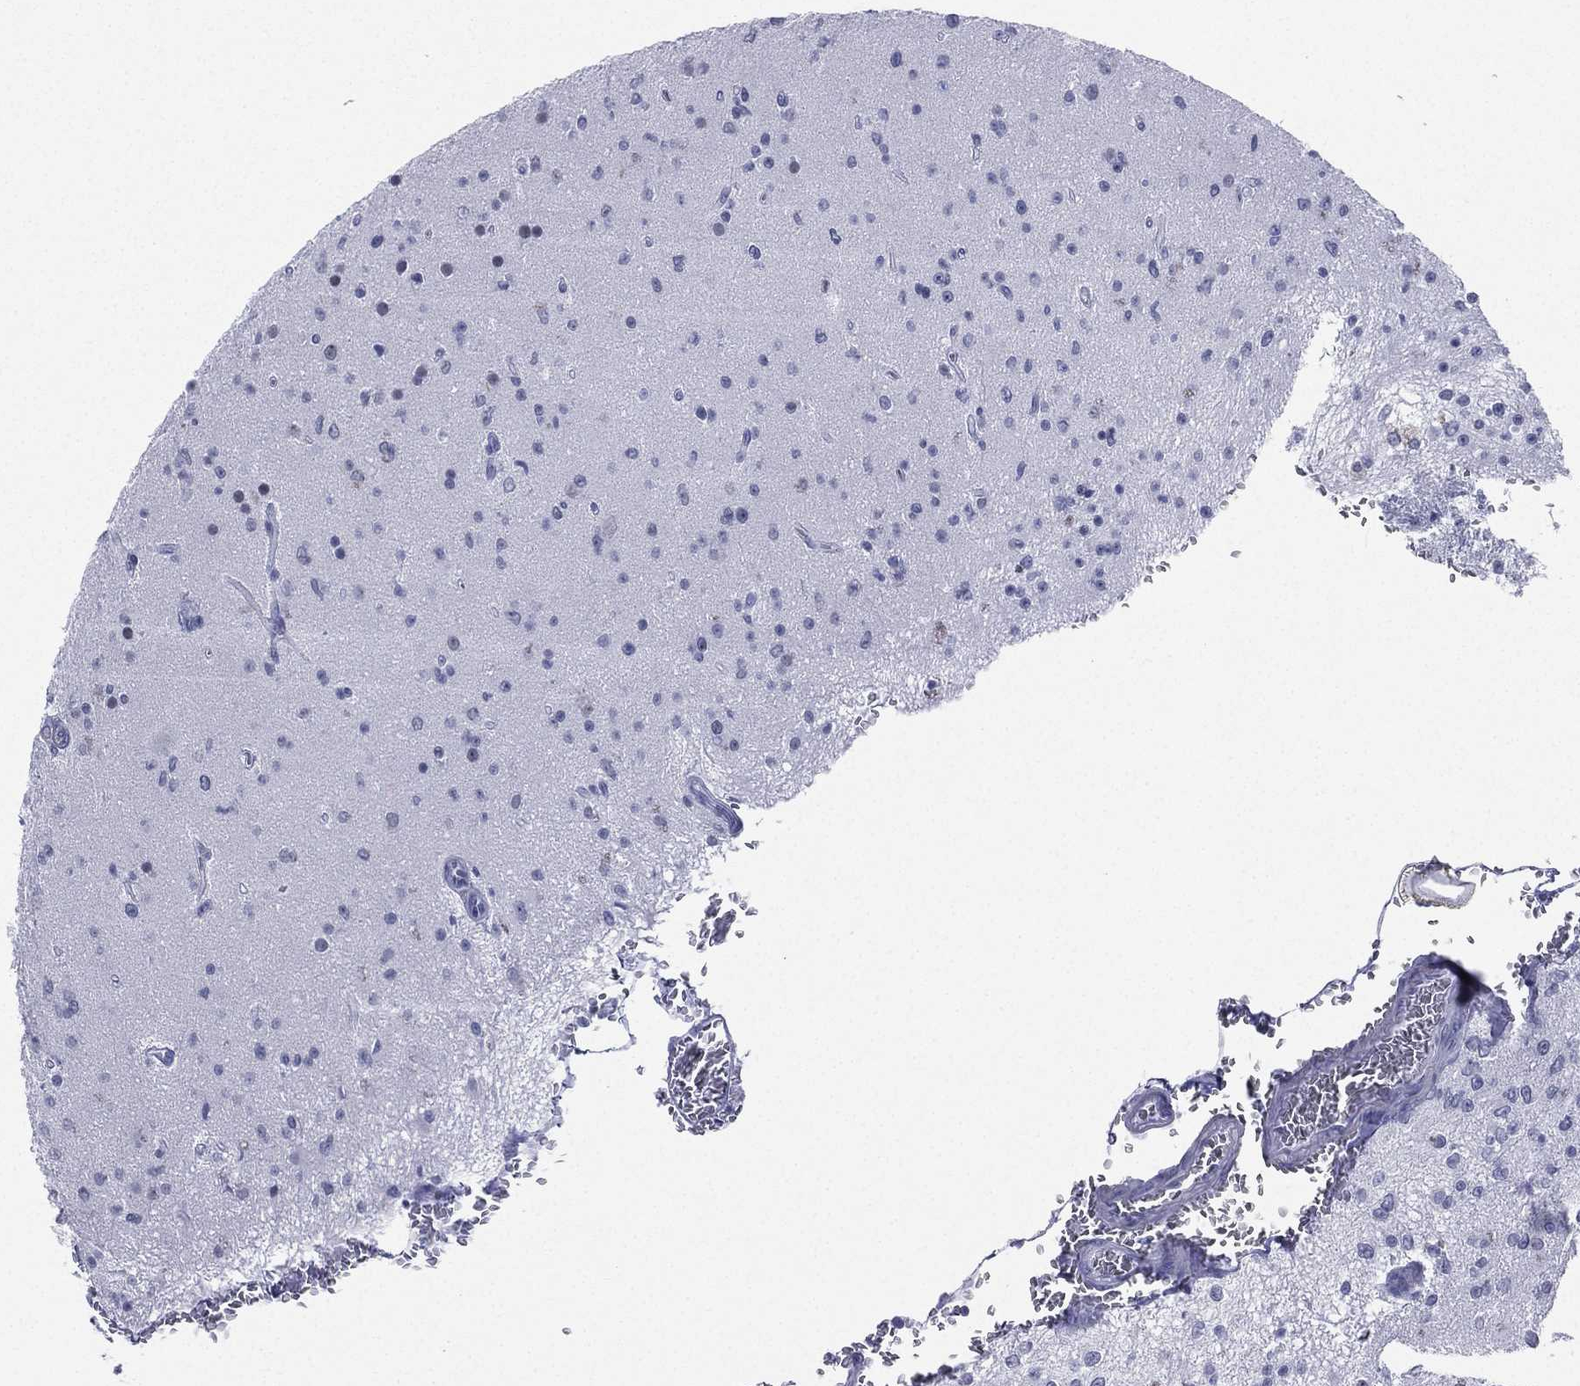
{"staining": {"intensity": "moderate", "quantity": "<25%", "location": "nuclear"}, "tissue": "glioma", "cell_type": "Tumor cells", "image_type": "cancer", "snomed": [{"axis": "morphology", "description": "Glioma, malignant, Low grade"}, {"axis": "topography", "description": "Brain"}], "caption": "Immunohistochemistry (IHC) micrograph of human glioma stained for a protein (brown), which displays low levels of moderate nuclear expression in approximately <25% of tumor cells.", "gene": "CD22", "patient": {"sex": "female", "age": 45}}